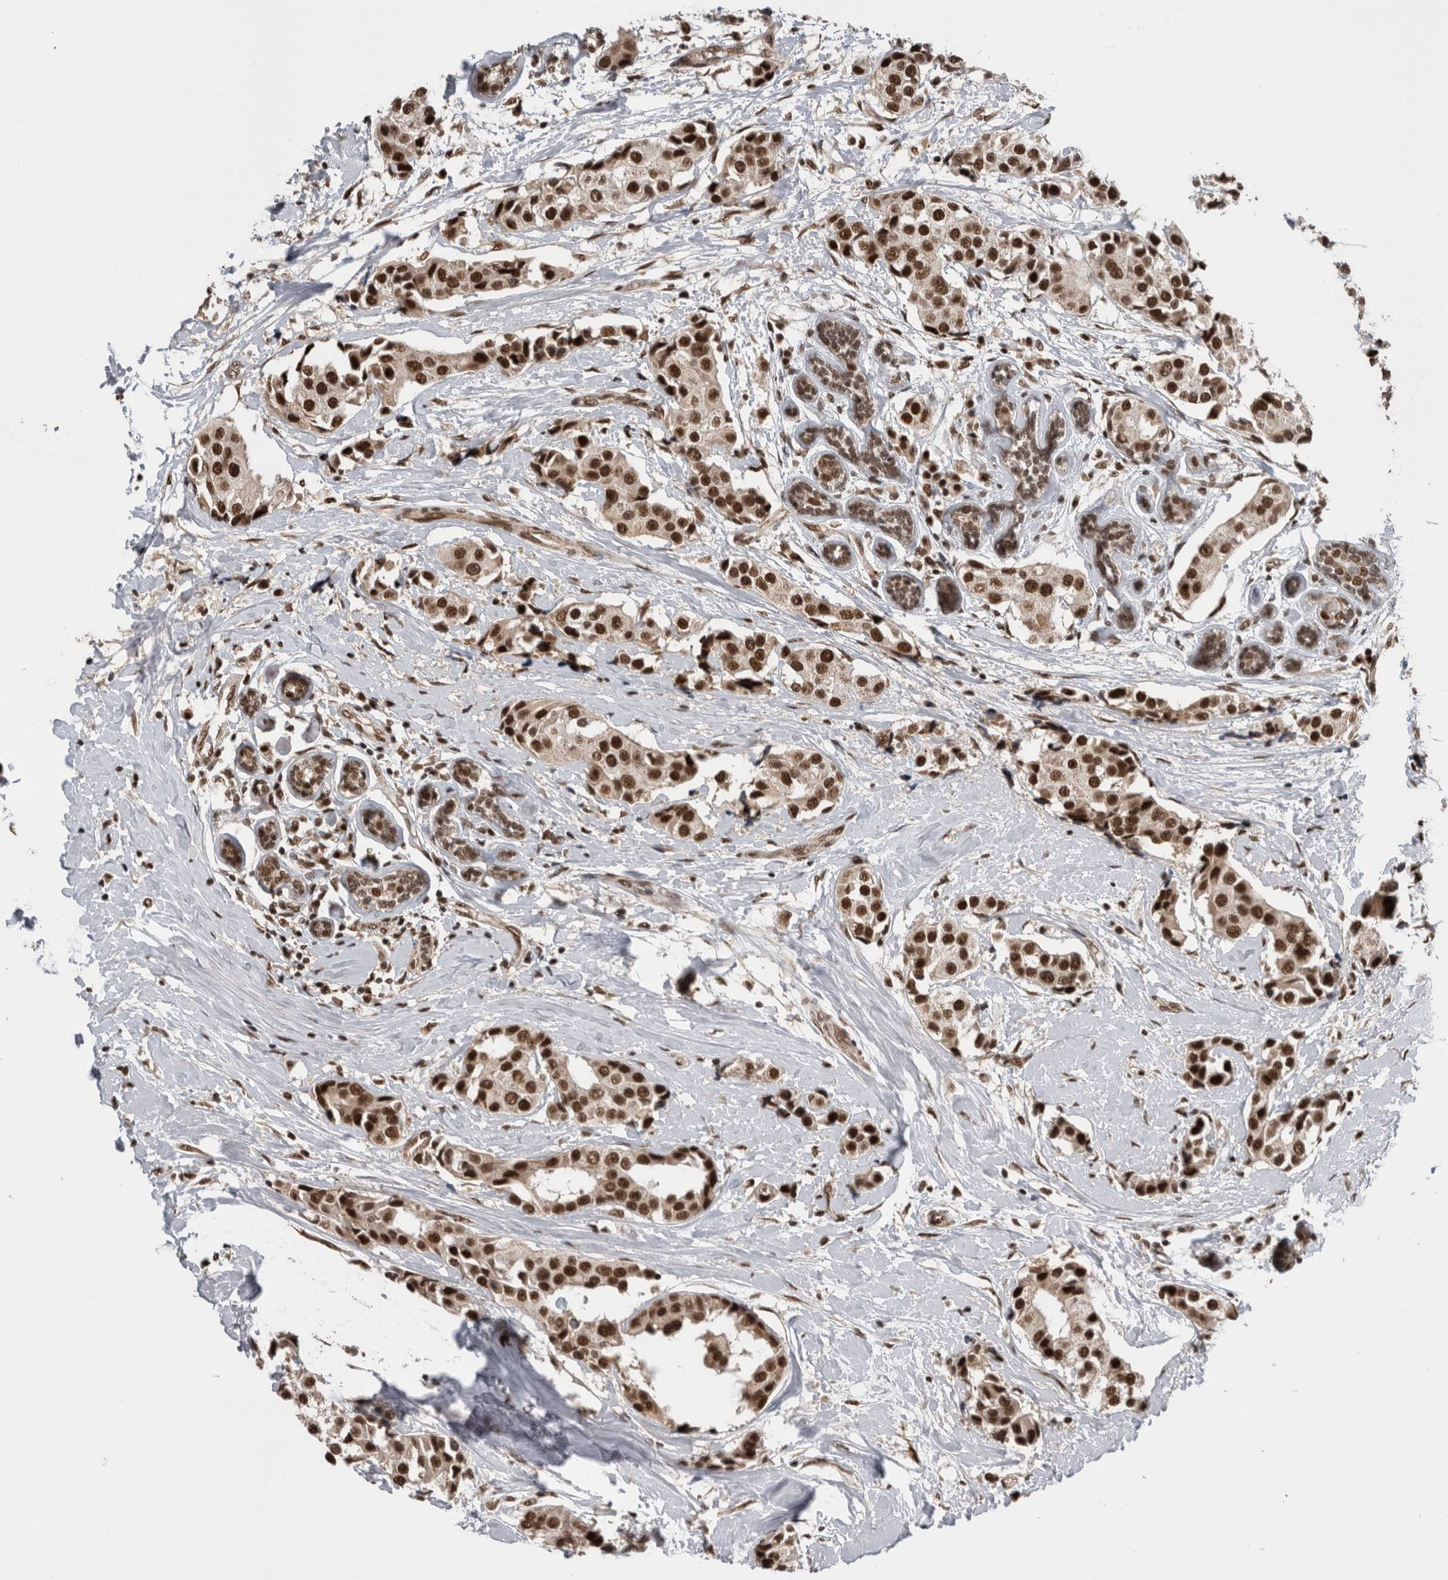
{"staining": {"intensity": "strong", "quantity": ">75%", "location": "nuclear"}, "tissue": "breast cancer", "cell_type": "Tumor cells", "image_type": "cancer", "snomed": [{"axis": "morphology", "description": "Normal tissue, NOS"}, {"axis": "morphology", "description": "Duct carcinoma"}, {"axis": "topography", "description": "Breast"}], "caption": "Brown immunohistochemical staining in human breast cancer (infiltrating ductal carcinoma) exhibits strong nuclear positivity in about >75% of tumor cells.", "gene": "CPSF2", "patient": {"sex": "female", "age": 39}}